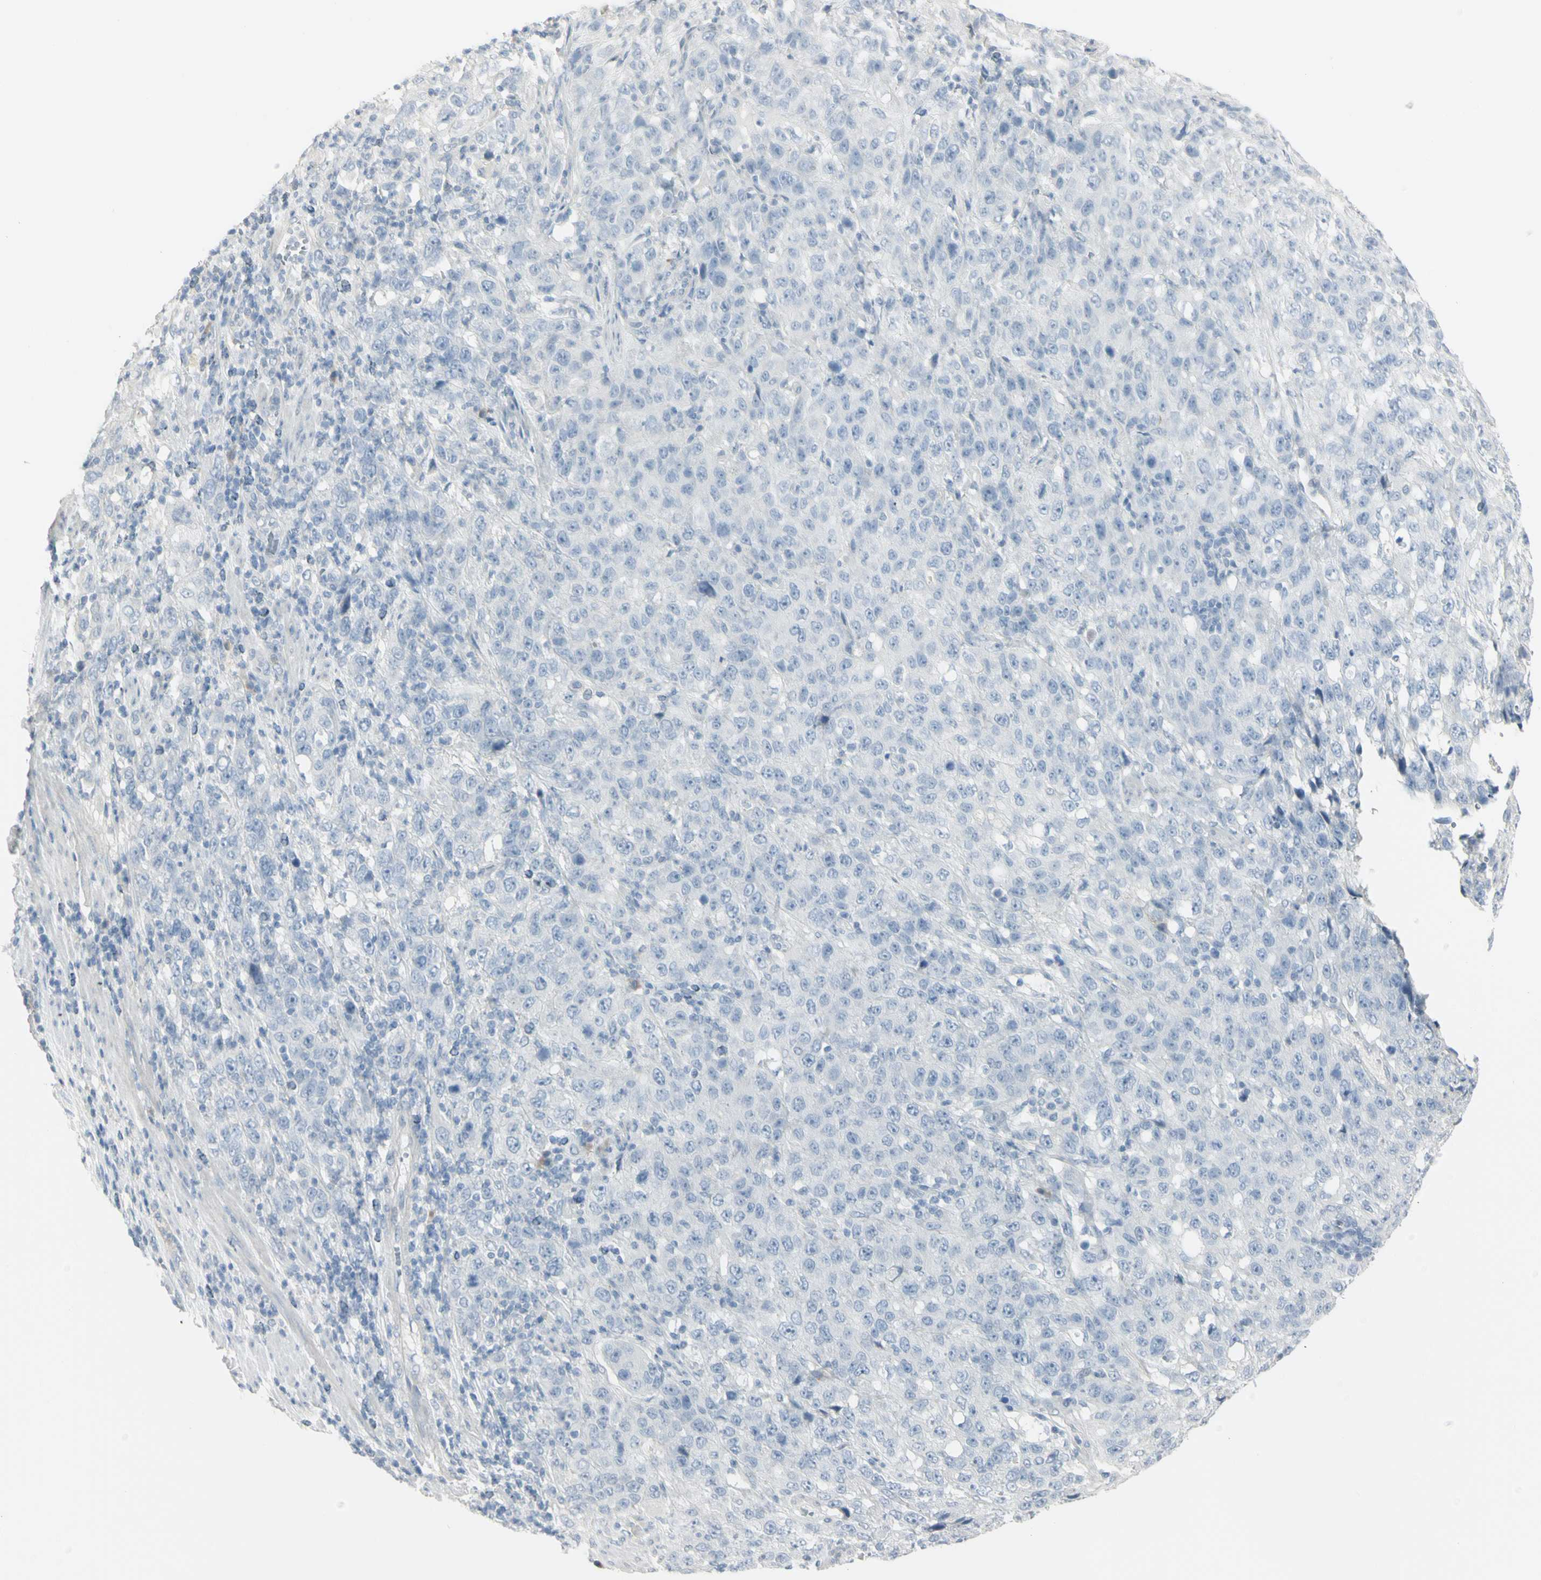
{"staining": {"intensity": "negative", "quantity": "none", "location": "none"}, "tissue": "stomach cancer", "cell_type": "Tumor cells", "image_type": "cancer", "snomed": [{"axis": "morphology", "description": "Normal tissue, NOS"}, {"axis": "morphology", "description": "Adenocarcinoma, NOS"}, {"axis": "topography", "description": "Stomach"}], "caption": "An IHC micrograph of adenocarcinoma (stomach) is shown. There is no staining in tumor cells of adenocarcinoma (stomach).", "gene": "PIP", "patient": {"sex": "male", "age": 48}}